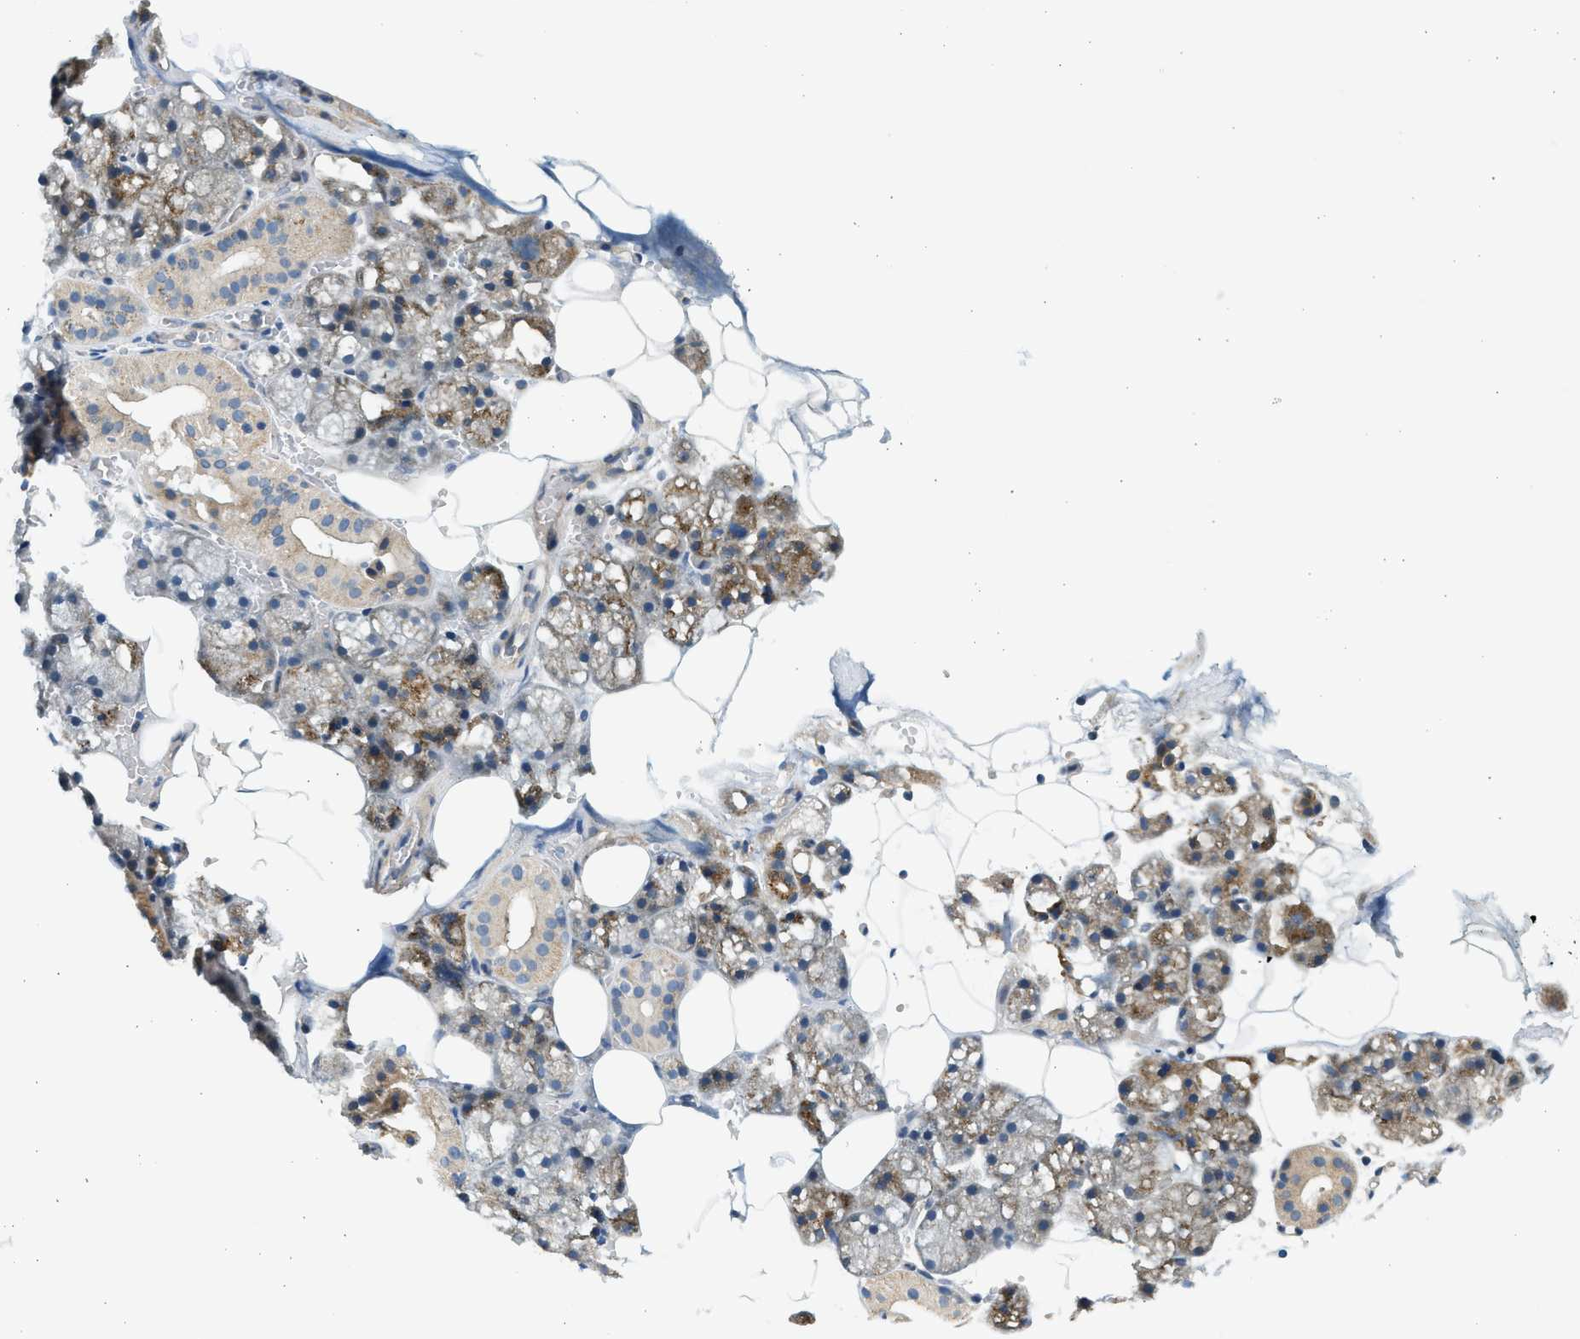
{"staining": {"intensity": "moderate", "quantity": ">75%", "location": "cytoplasmic/membranous"}, "tissue": "salivary gland", "cell_type": "Glandular cells", "image_type": "normal", "snomed": [{"axis": "morphology", "description": "Normal tissue, NOS"}, {"axis": "topography", "description": "Salivary gland"}], "caption": "High-power microscopy captured an immunohistochemistry (IHC) micrograph of benign salivary gland, revealing moderate cytoplasmic/membranous expression in about >75% of glandular cells. (IHC, brightfield microscopy, high magnification).", "gene": "KDELR2", "patient": {"sex": "male", "age": 62}}